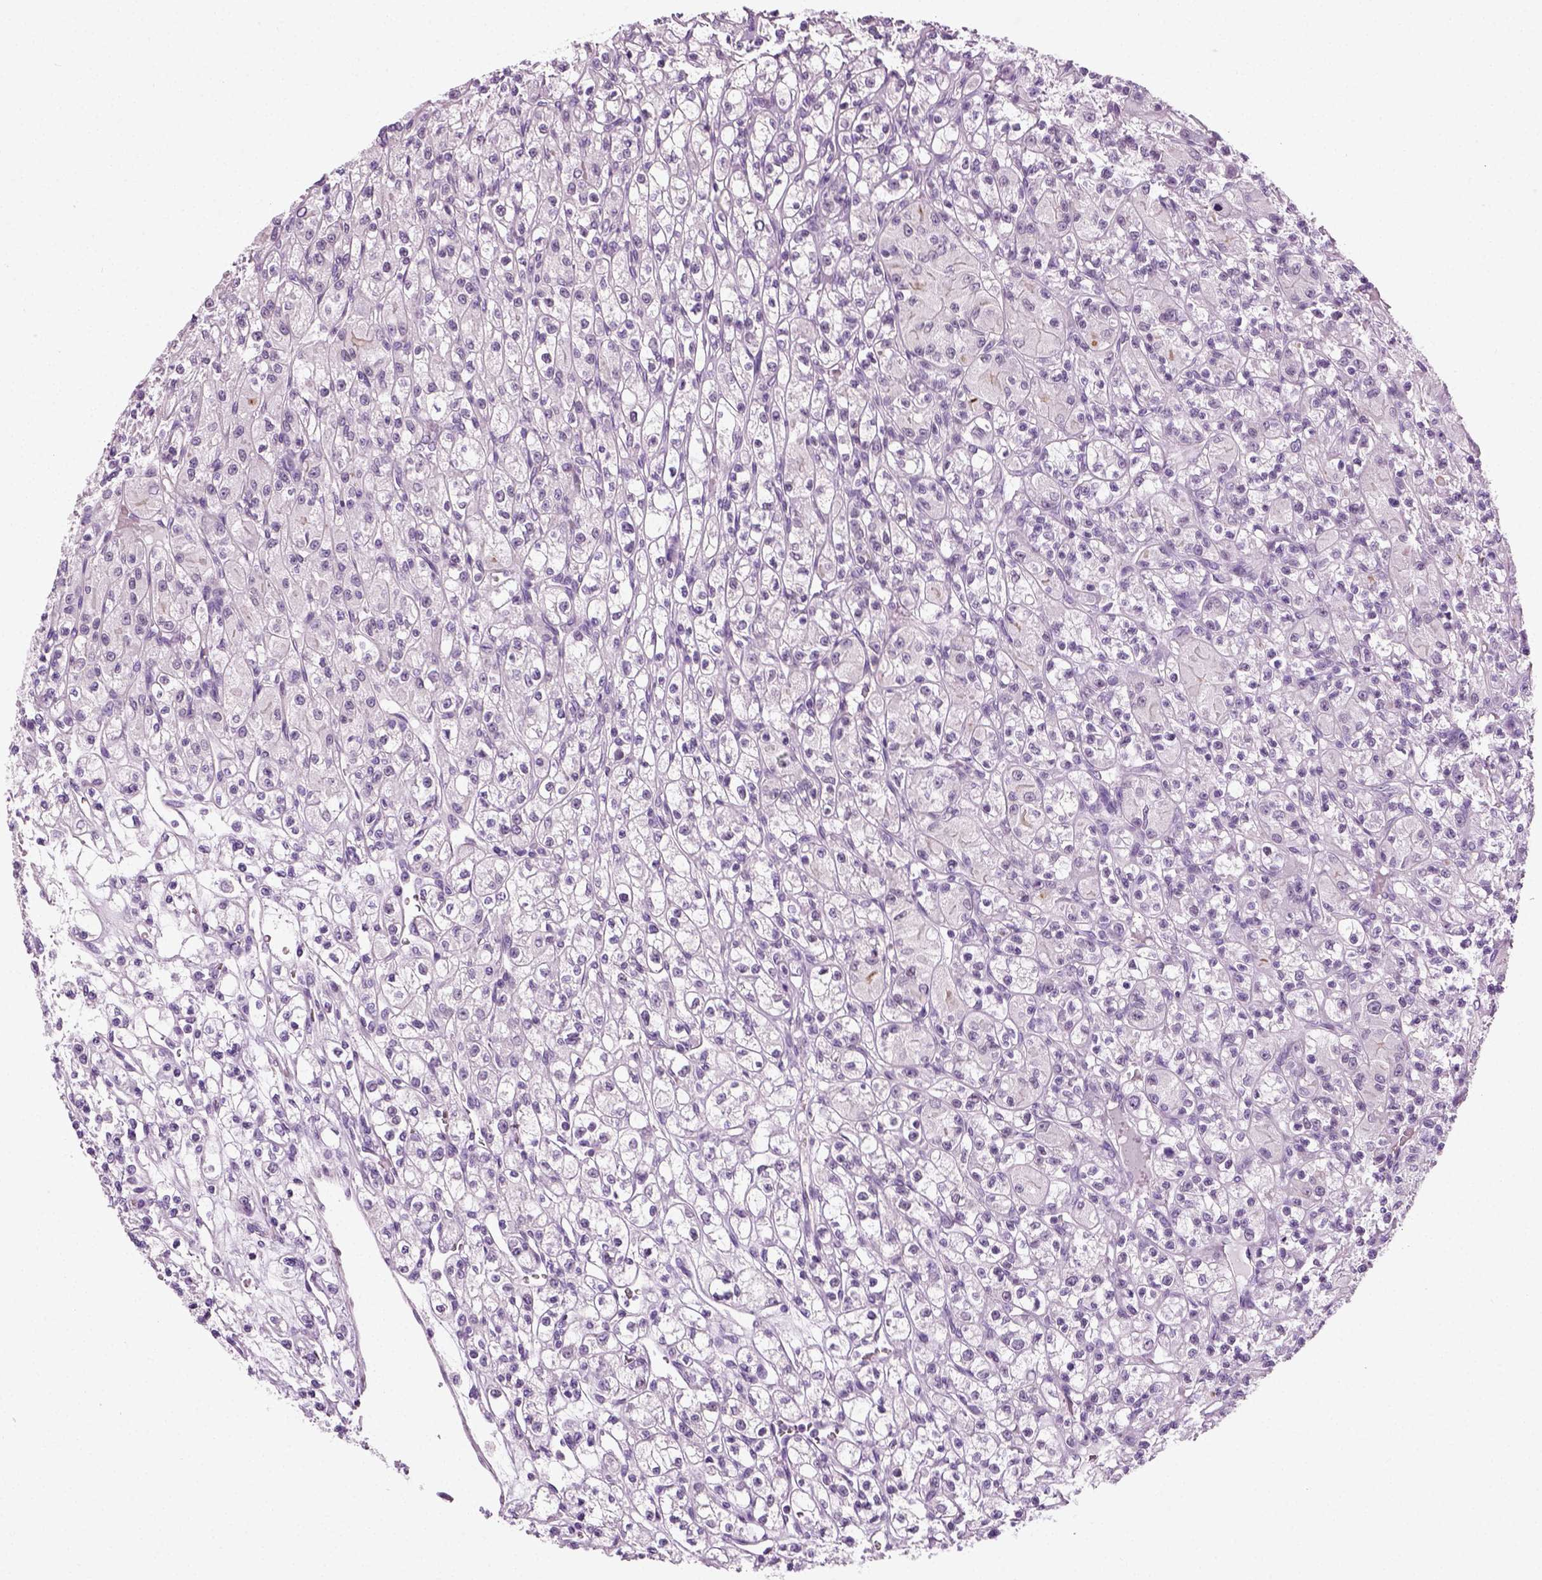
{"staining": {"intensity": "negative", "quantity": "none", "location": "none"}, "tissue": "renal cancer", "cell_type": "Tumor cells", "image_type": "cancer", "snomed": [{"axis": "morphology", "description": "Adenocarcinoma, NOS"}, {"axis": "topography", "description": "Kidney"}], "caption": "Adenocarcinoma (renal) was stained to show a protein in brown. There is no significant expression in tumor cells.", "gene": "SPATA31E1", "patient": {"sex": "female", "age": 70}}